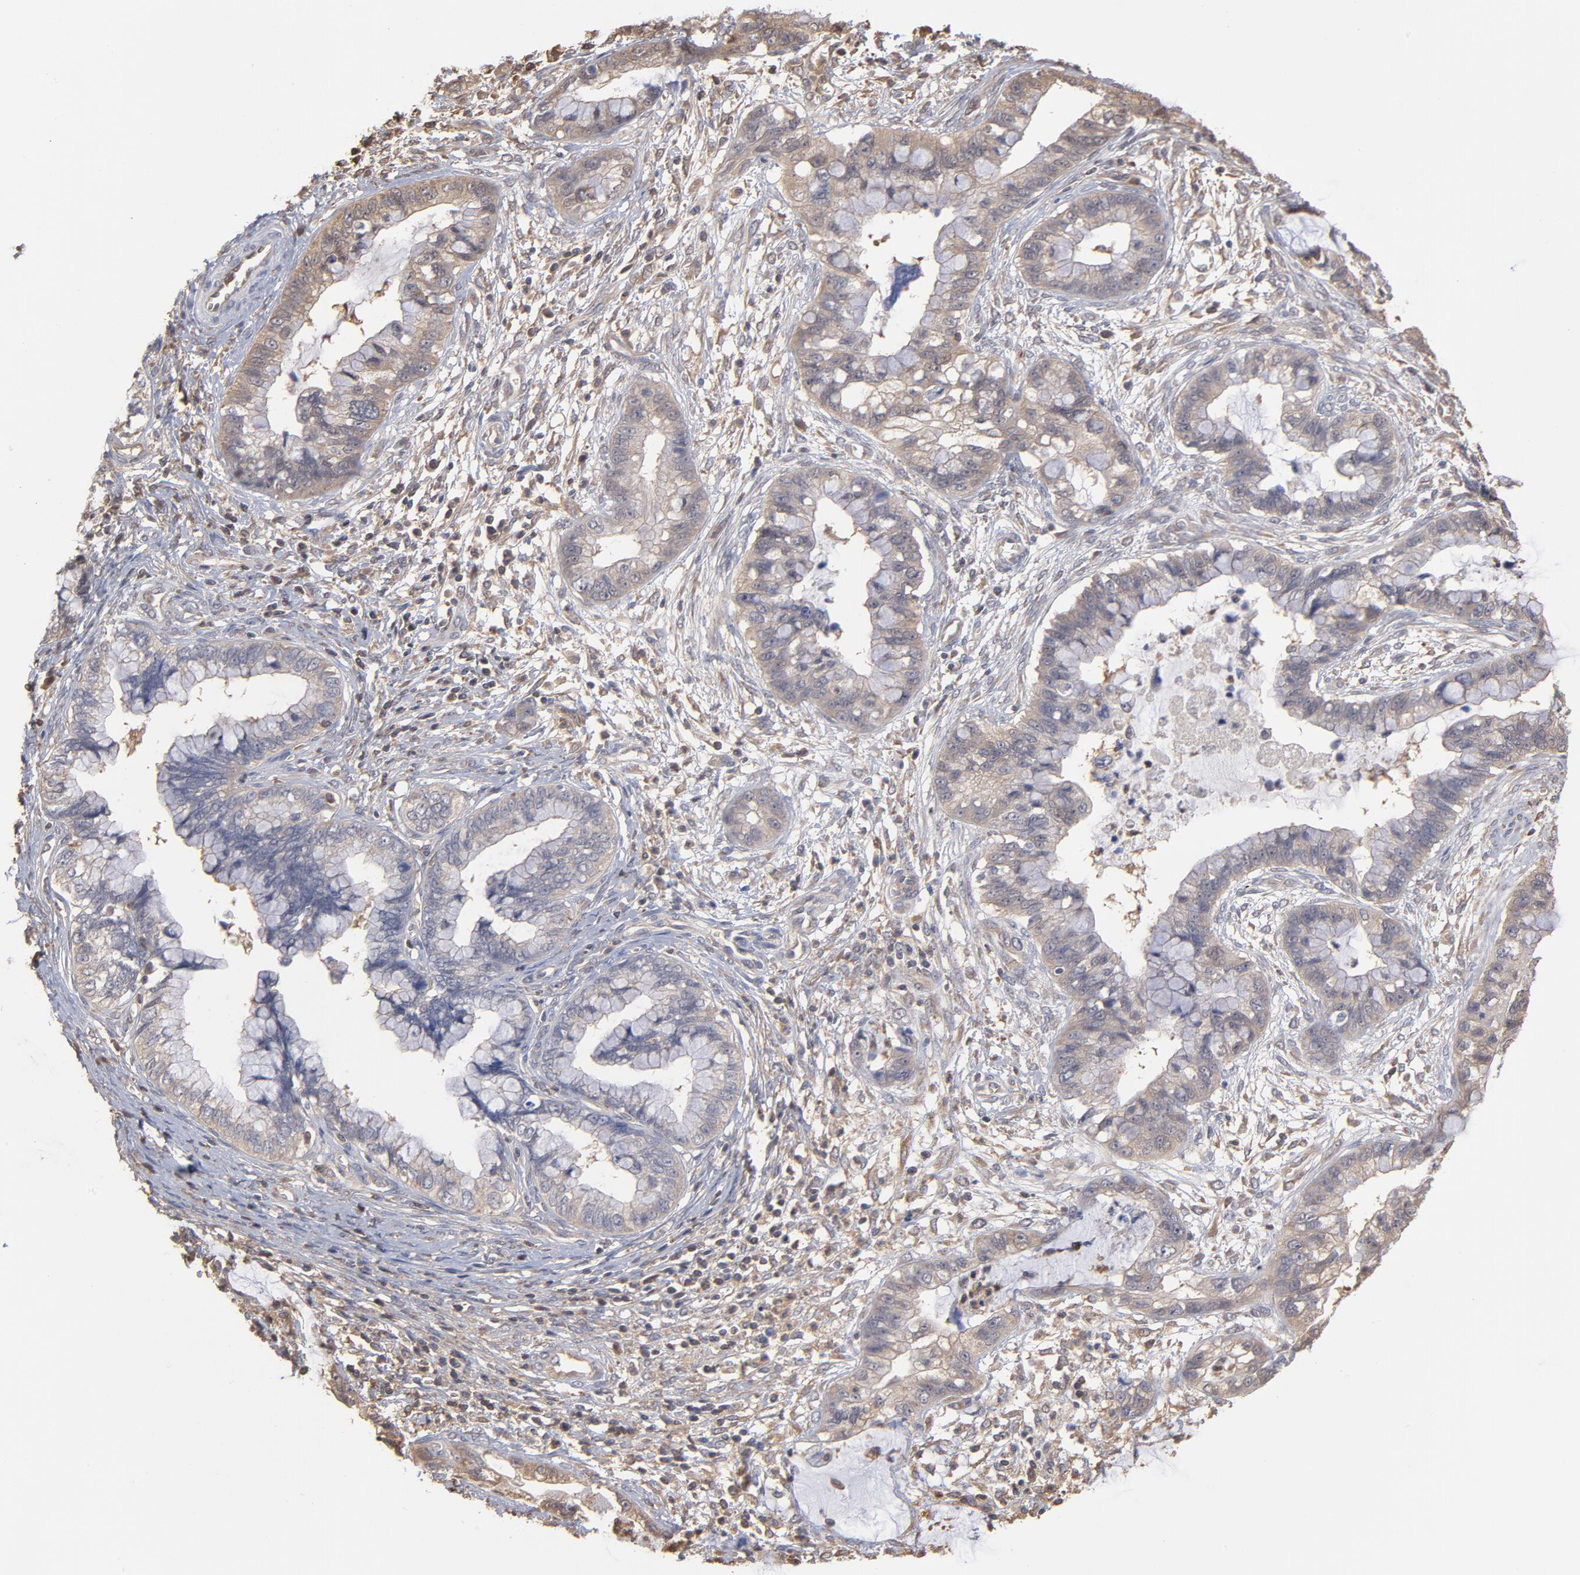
{"staining": {"intensity": "moderate", "quantity": "25%-75%", "location": "cytoplasmic/membranous"}, "tissue": "cervical cancer", "cell_type": "Tumor cells", "image_type": "cancer", "snomed": [{"axis": "morphology", "description": "Adenocarcinoma, NOS"}, {"axis": "topography", "description": "Cervix"}], "caption": "Cervical cancer stained for a protein reveals moderate cytoplasmic/membranous positivity in tumor cells. Using DAB (brown) and hematoxylin (blue) stains, captured at high magnification using brightfield microscopy.", "gene": "MAP2K2", "patient": {"sex": "female", "age": 44}}